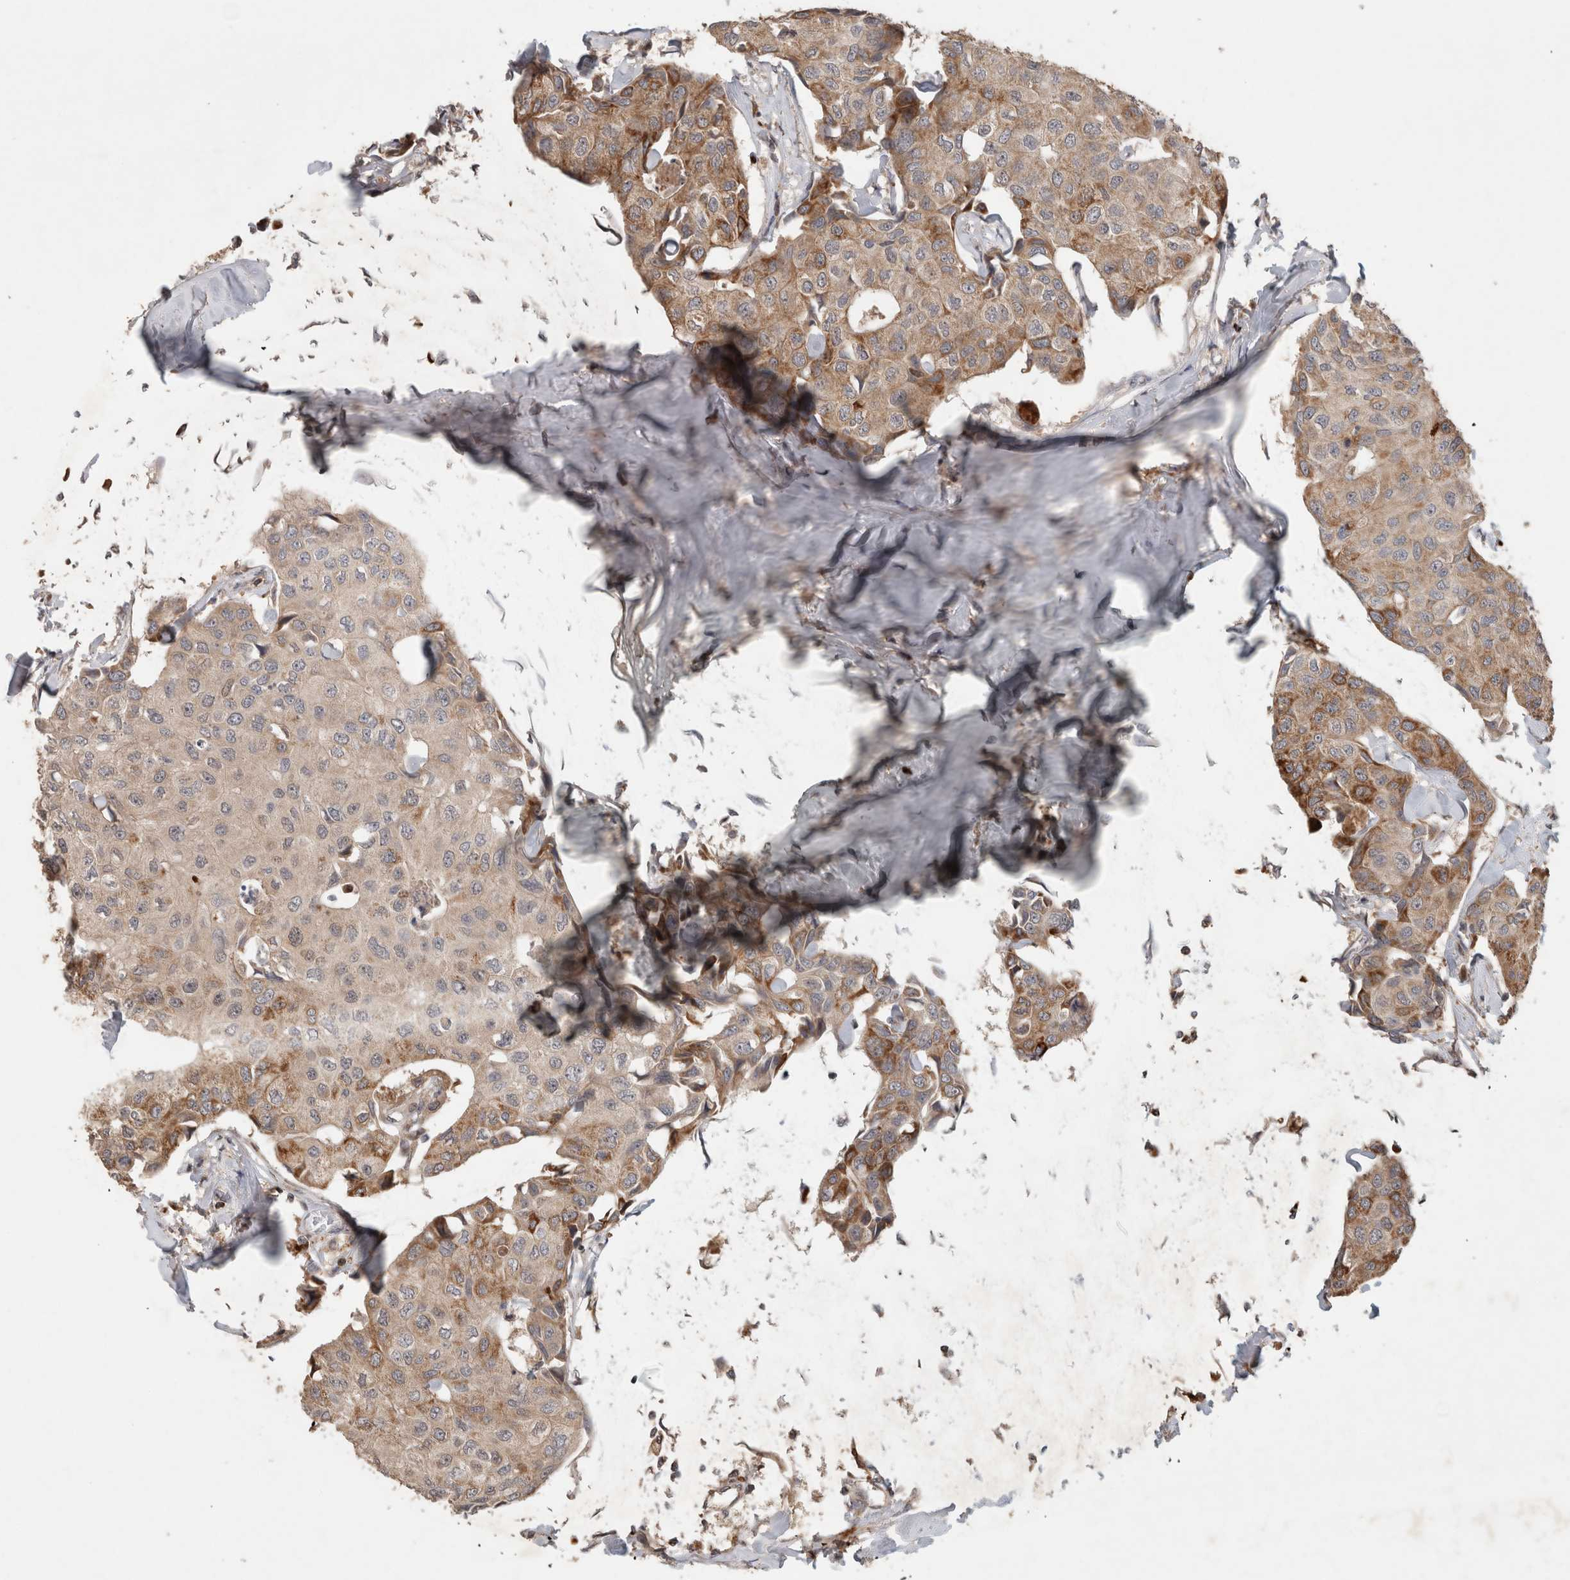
{"staining": {"intensity": "moderate", "quantity": ">75%", "location": "cytoplasmic/membranous"}, "tissue": "breast cancer", "cell_type": "Tumor cells", "image_type": "cancer", "snomed": [{"axis": "morphology", "description": "Duct carcinoma"}, {"axis": "topography", "description": "Breast"}], "caption": "A medium amount of moderate cytoplasmic/membranous positivity is seen in approximately >75% of tumor cells in breast cancer tissue. Ihc stains the protein in brown and the nuclei are stained blue.", "gene": "SERAC1", "patient": {"sex": "female", "age": 80}}